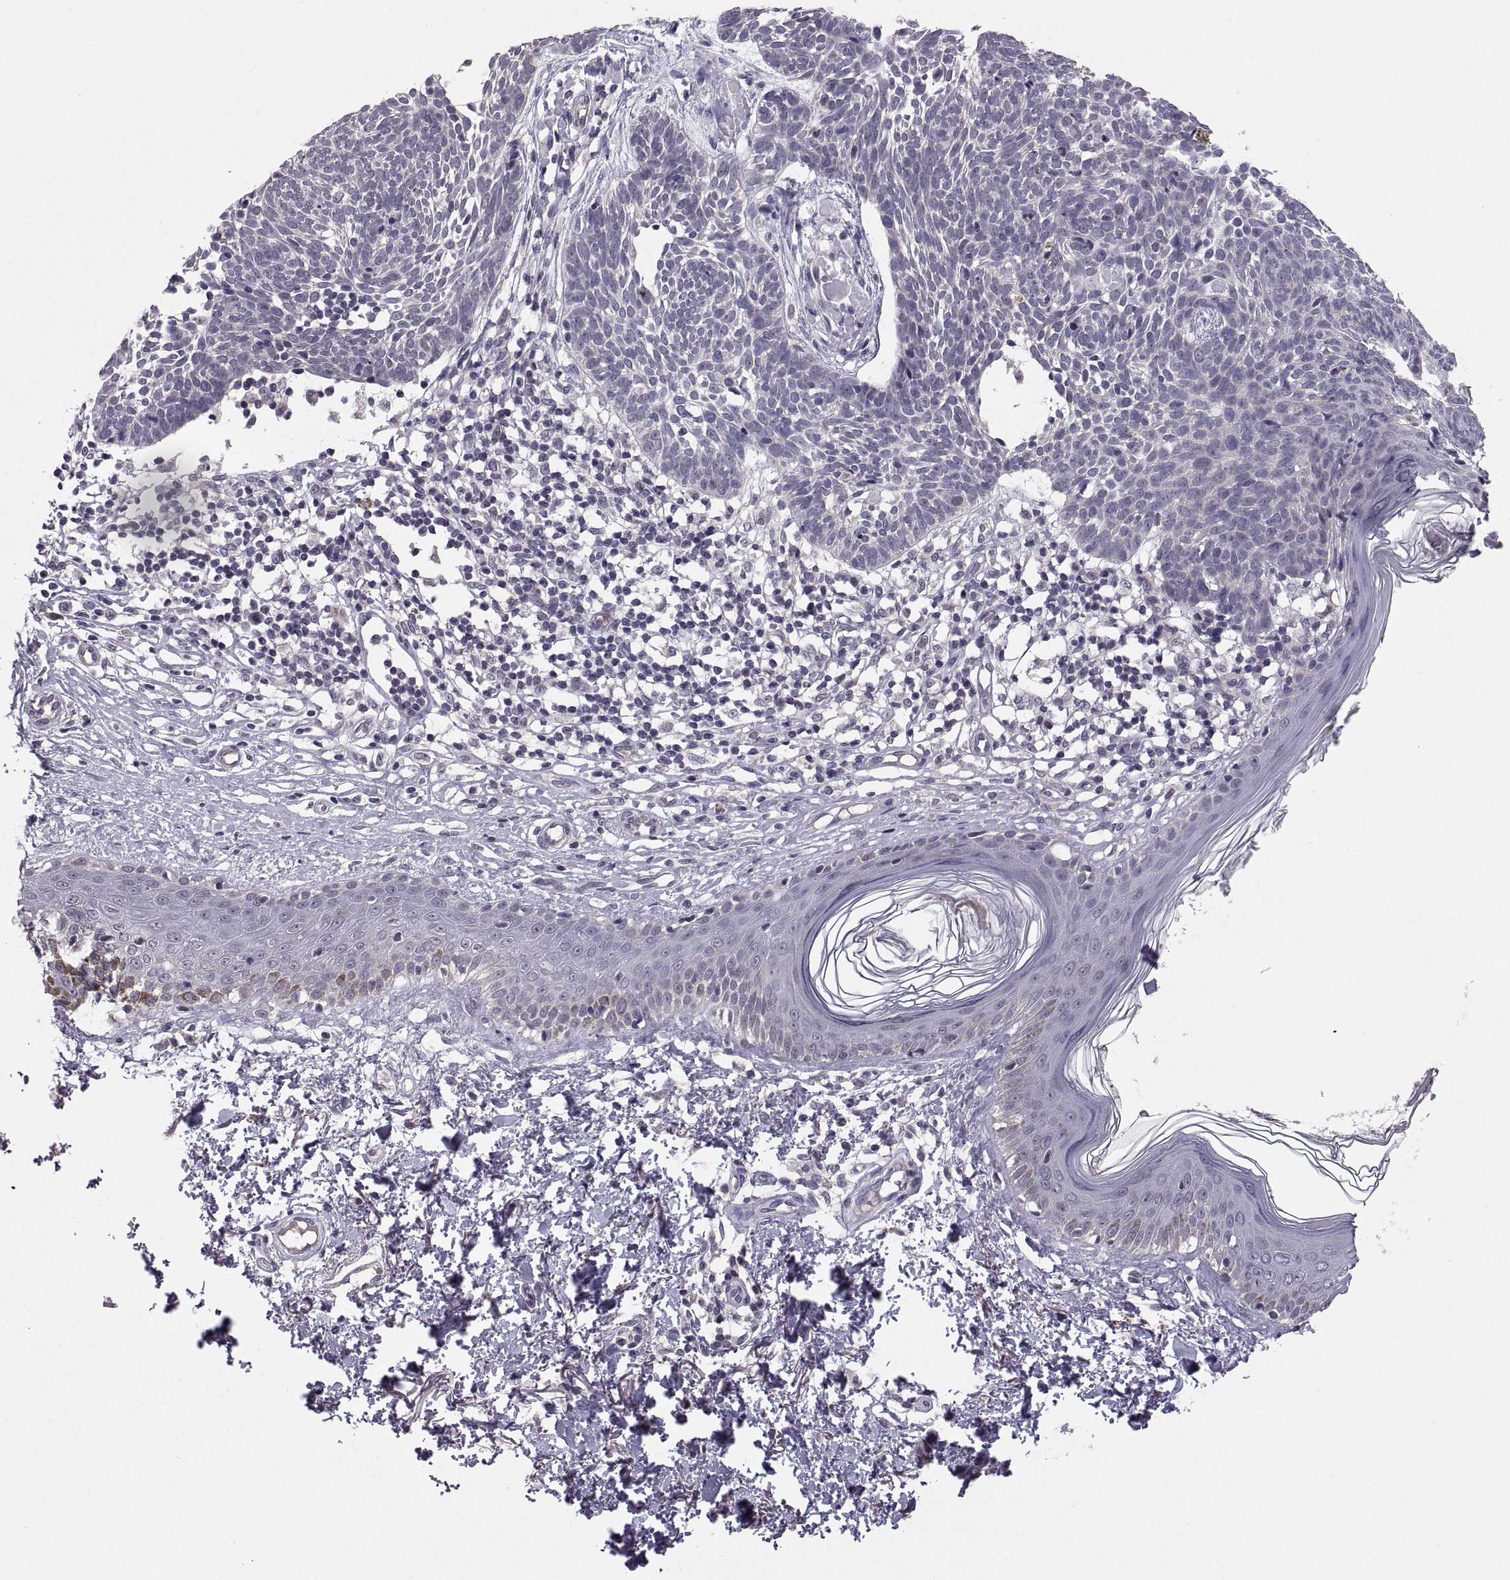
{"staining": {"intensity": "negative", "quantity": "none", "location": "none"}, "tissue": "skin cancer", "cell_type": "Tumor cells", "image_type": "cancer", "snomed": [{"axis": "morphology", "description": "Basal cell carcinoma"}, {"axis": "topography", "description": "Skin"}], "caption": "The immunohistochemistry (IHC) micrograph has no significant staining in tumor cells of basal cell carcinoma (skin) tissue.", "gene": "PAX2", "patient": {"sex": "male", "age": 85}}